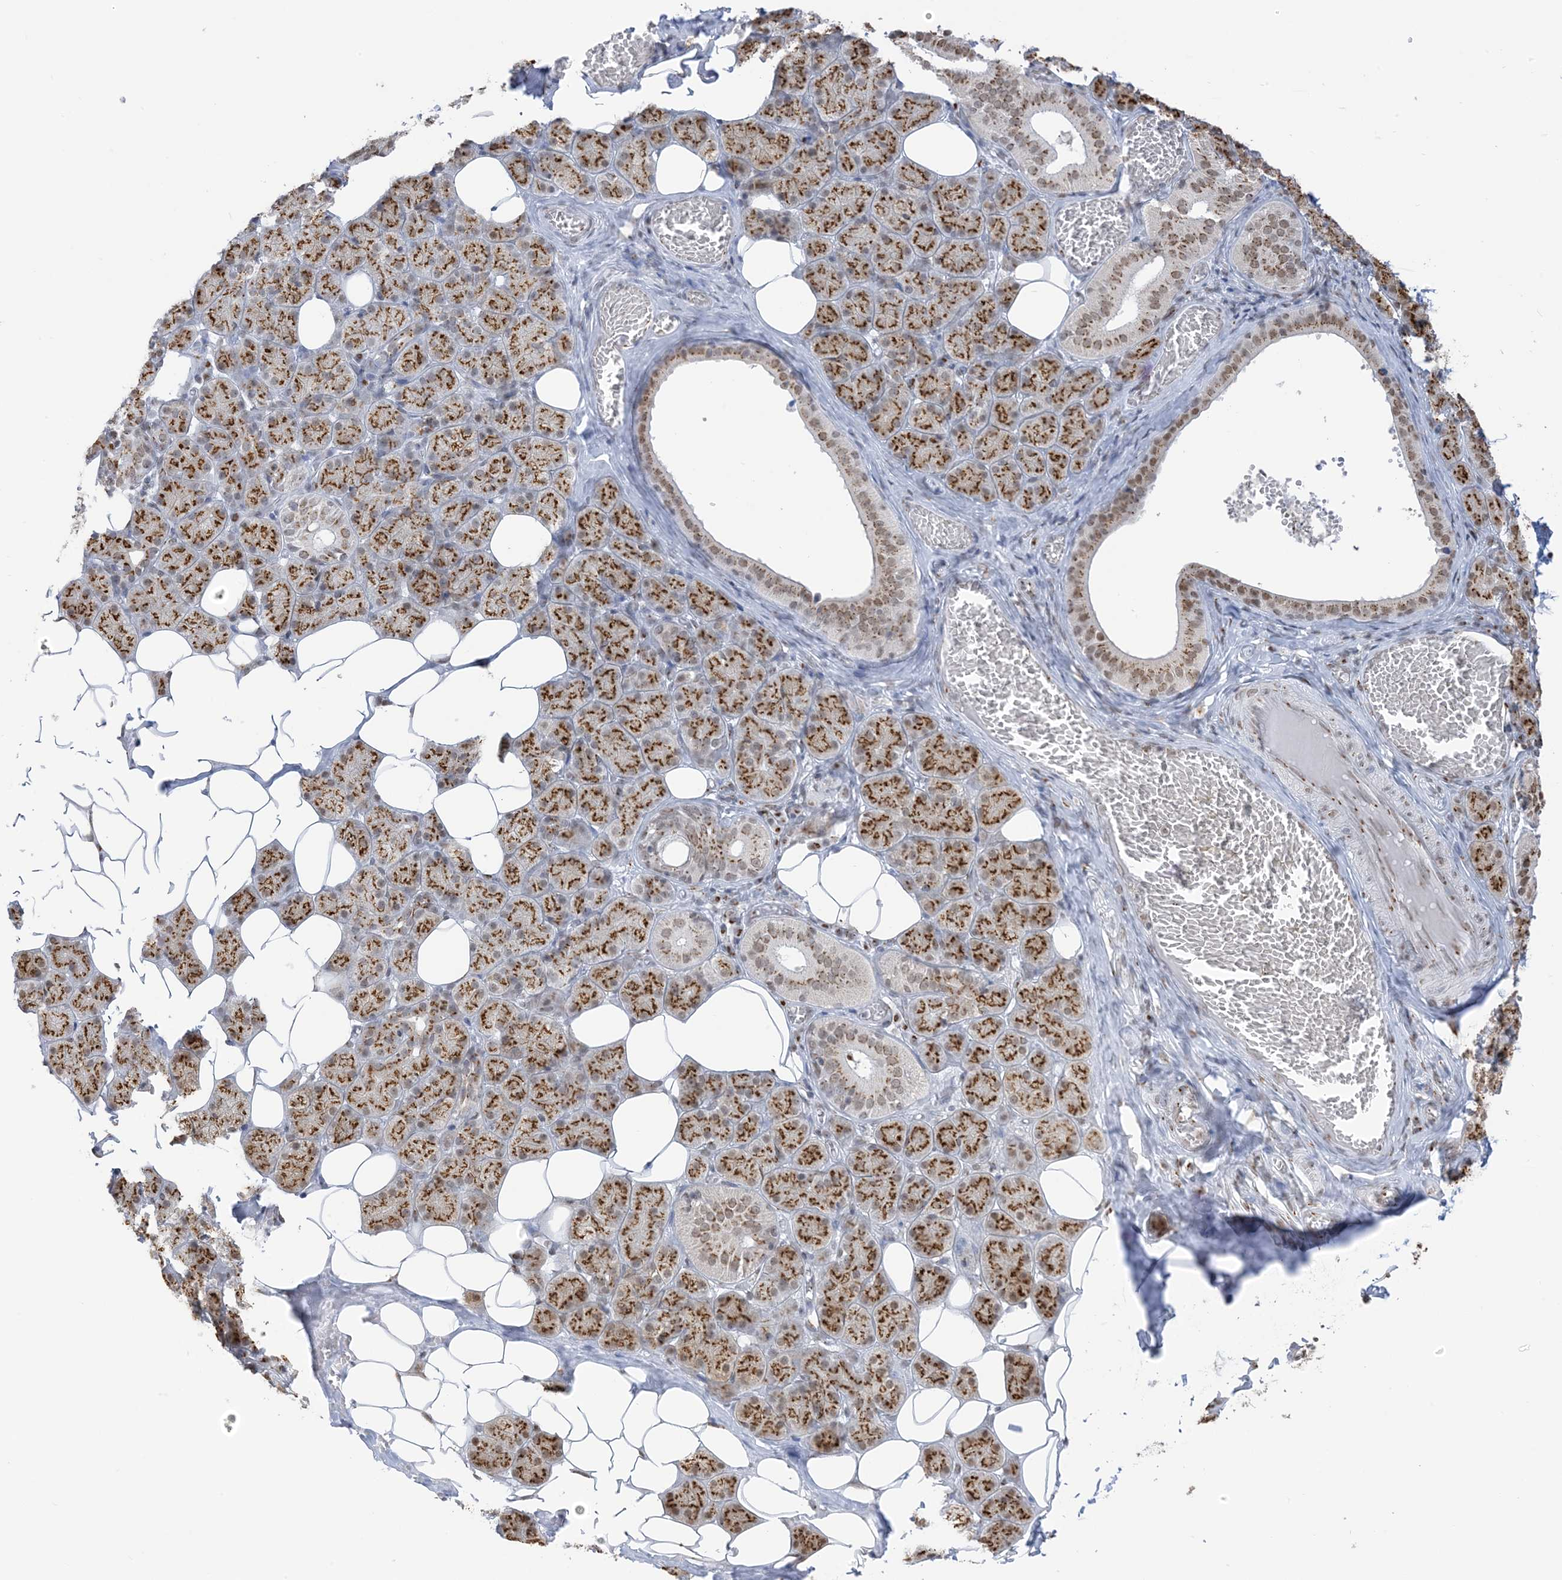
{"staining": {"intensity": "moderate", "quantity": ">75%", "location": "cytoplasmic/membranous,nuclear"}, "tissue": "salivary gland", "cell_type": "Glandular cells", "image_type": "normal", "snomed": [{"axis": "morphology", "description": "Normal tissue, NOS"}, {"axis": "topography", "description": "Salivary gland"}], "caption": "Protein analysis of benign salivary gland displays moderate cytoplasmic/membranous,nuclear staining in approximately >75% of glandular cells.", "gene": "GPR107", "patient": {"sex": "female", "age": 33}}